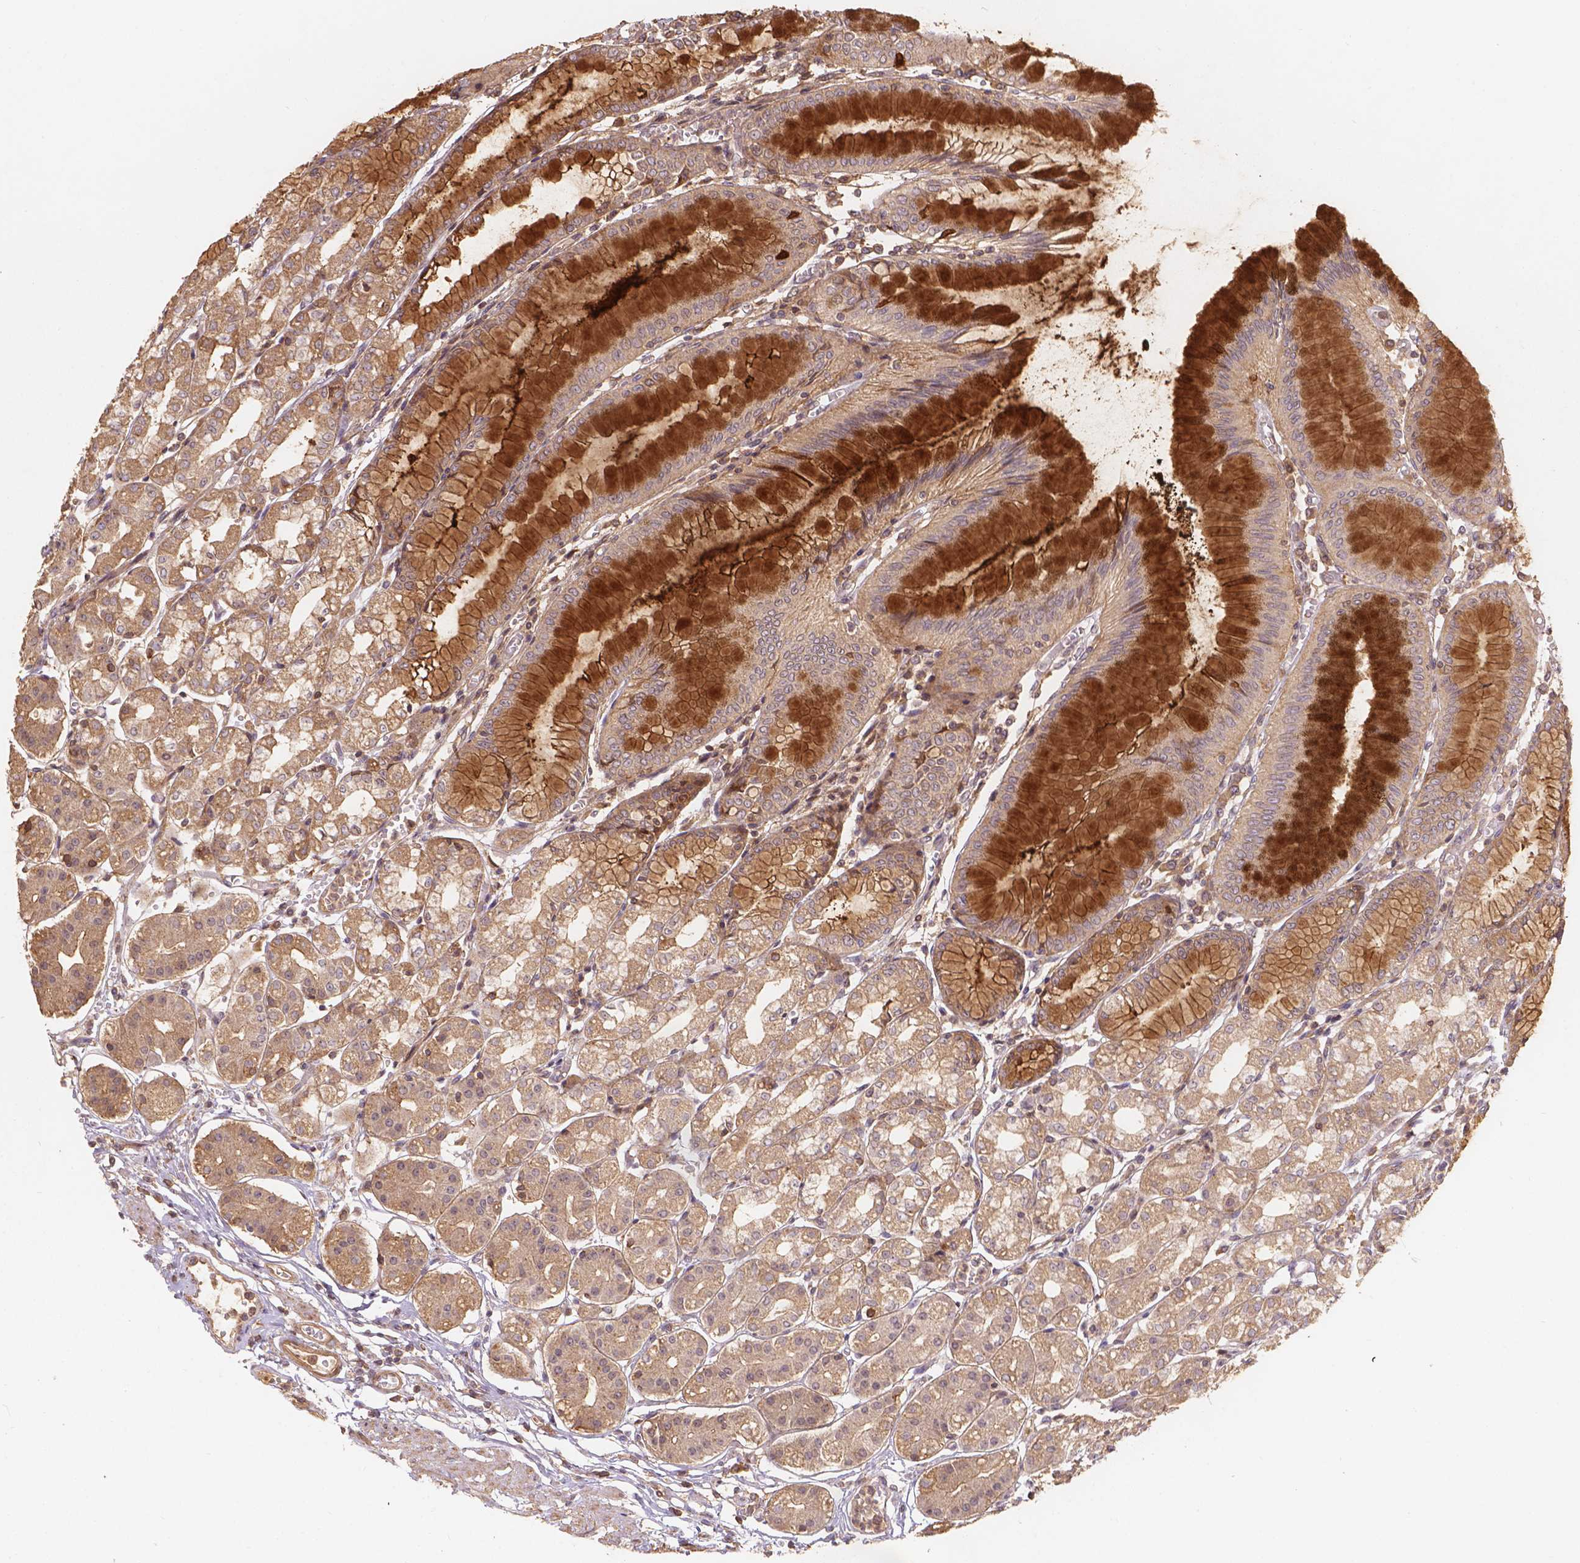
{"staining": {"intensity": "moderate", "quantity": ">75%", "location": "cytoplasmic/membranous"}, "tissue": "stomach", "cell_type": "Glandular cells", "image_type": "normal", "snomed": [{"axis": "morphology", "description": "Normal tissue, NOS"}, {"axis": "topography", "description": "Skeletal muscle"}, {"axis": "topography", "description": "Stomach"}], "caption": "Stomach stained with immunohistochemistry shows moderate cytoplasmic/membranous positivity in about >75% of glandular cells.", "gene": "XPR1", "patient": {"sex": "female", "age": 57}}